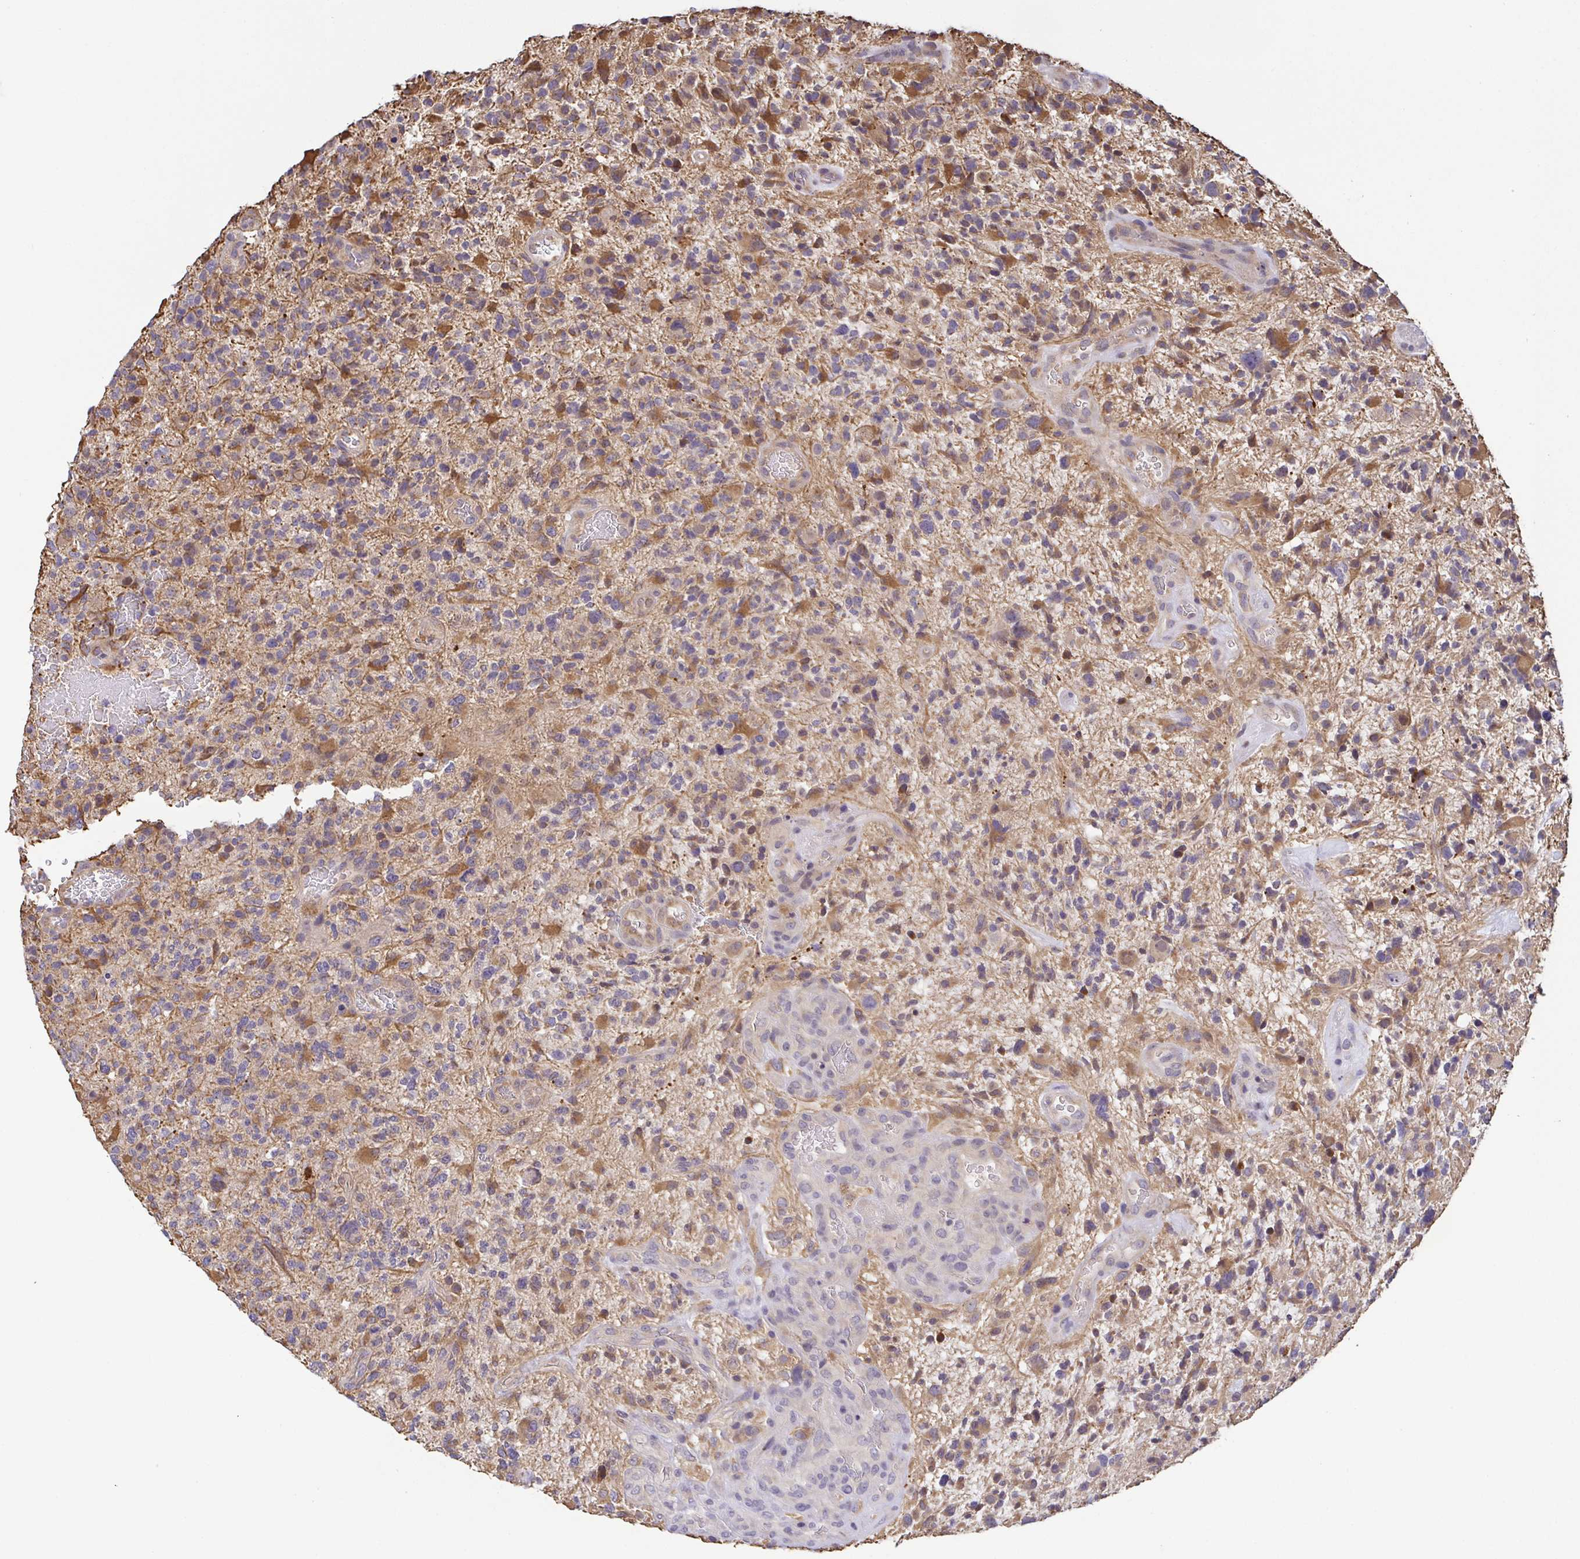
{"staining": {"intensity": "moderate", "quantity": "25%-75%", "location": "cytoplasmic/membranous"}, "tissue": "glioma", "cell_type": "Tumor cells", "image_type": "cancer", "snomed": [{"axis": "morphology", "description": "Glioma, malignant, High grade"}, {"axis": "topography", "description": "Brain"}], "caption": "IHC staining of glioma, which exhibits medium levels of moderate cytoplasmic/membranous positivity in approximately 25%-75% of tumor cells indicating moderate cytoplasmic/membranous protein staining. The staining was performed using DAB (brown) for protein detection and nuclei were counterstained in hematoxylin (blue).", "gene": "BCL2L1", "patient": {"sex": "female", "age": 71}}